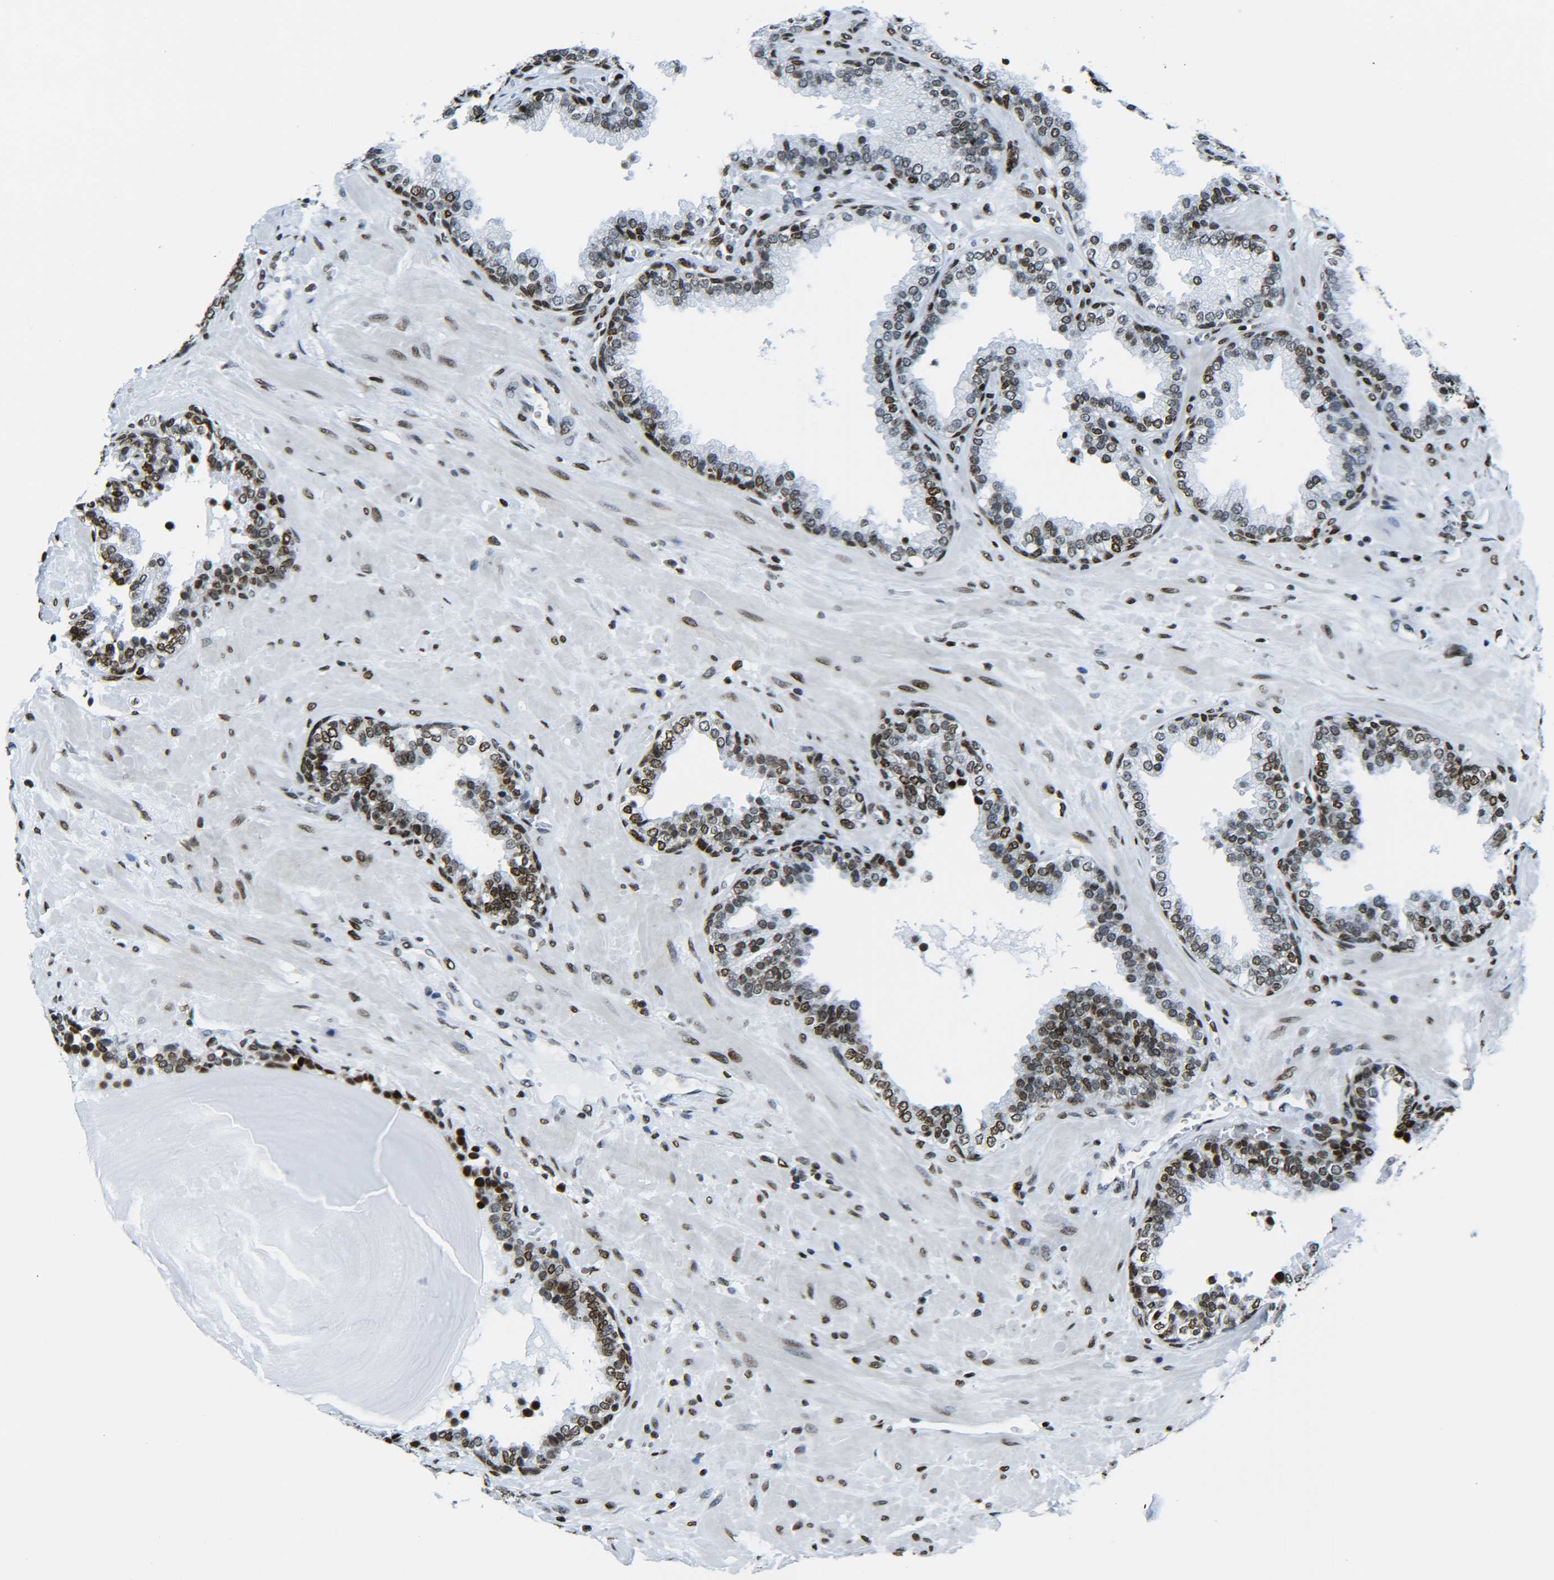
{"staining": {"intensity": "strong", "quantity": "25%-75%", "location": "nuclear"}, "tissue": "prostate", "cell_type": "Glandular cells", "image_type": "normal", "snomed": [{"axis": "morphology", "description": "Normal tissue, NOS"}, {"axis": "topography", "description": "Prostate"}], "caption": "A high-resolution image shows immunohistochemistry staining of unremarkable prostate, which exhibits strong nuclear expression in about 25%-75% of glandular cells.", "gene": "H2AX", "patient": {"sex": "male", "age": 51}}